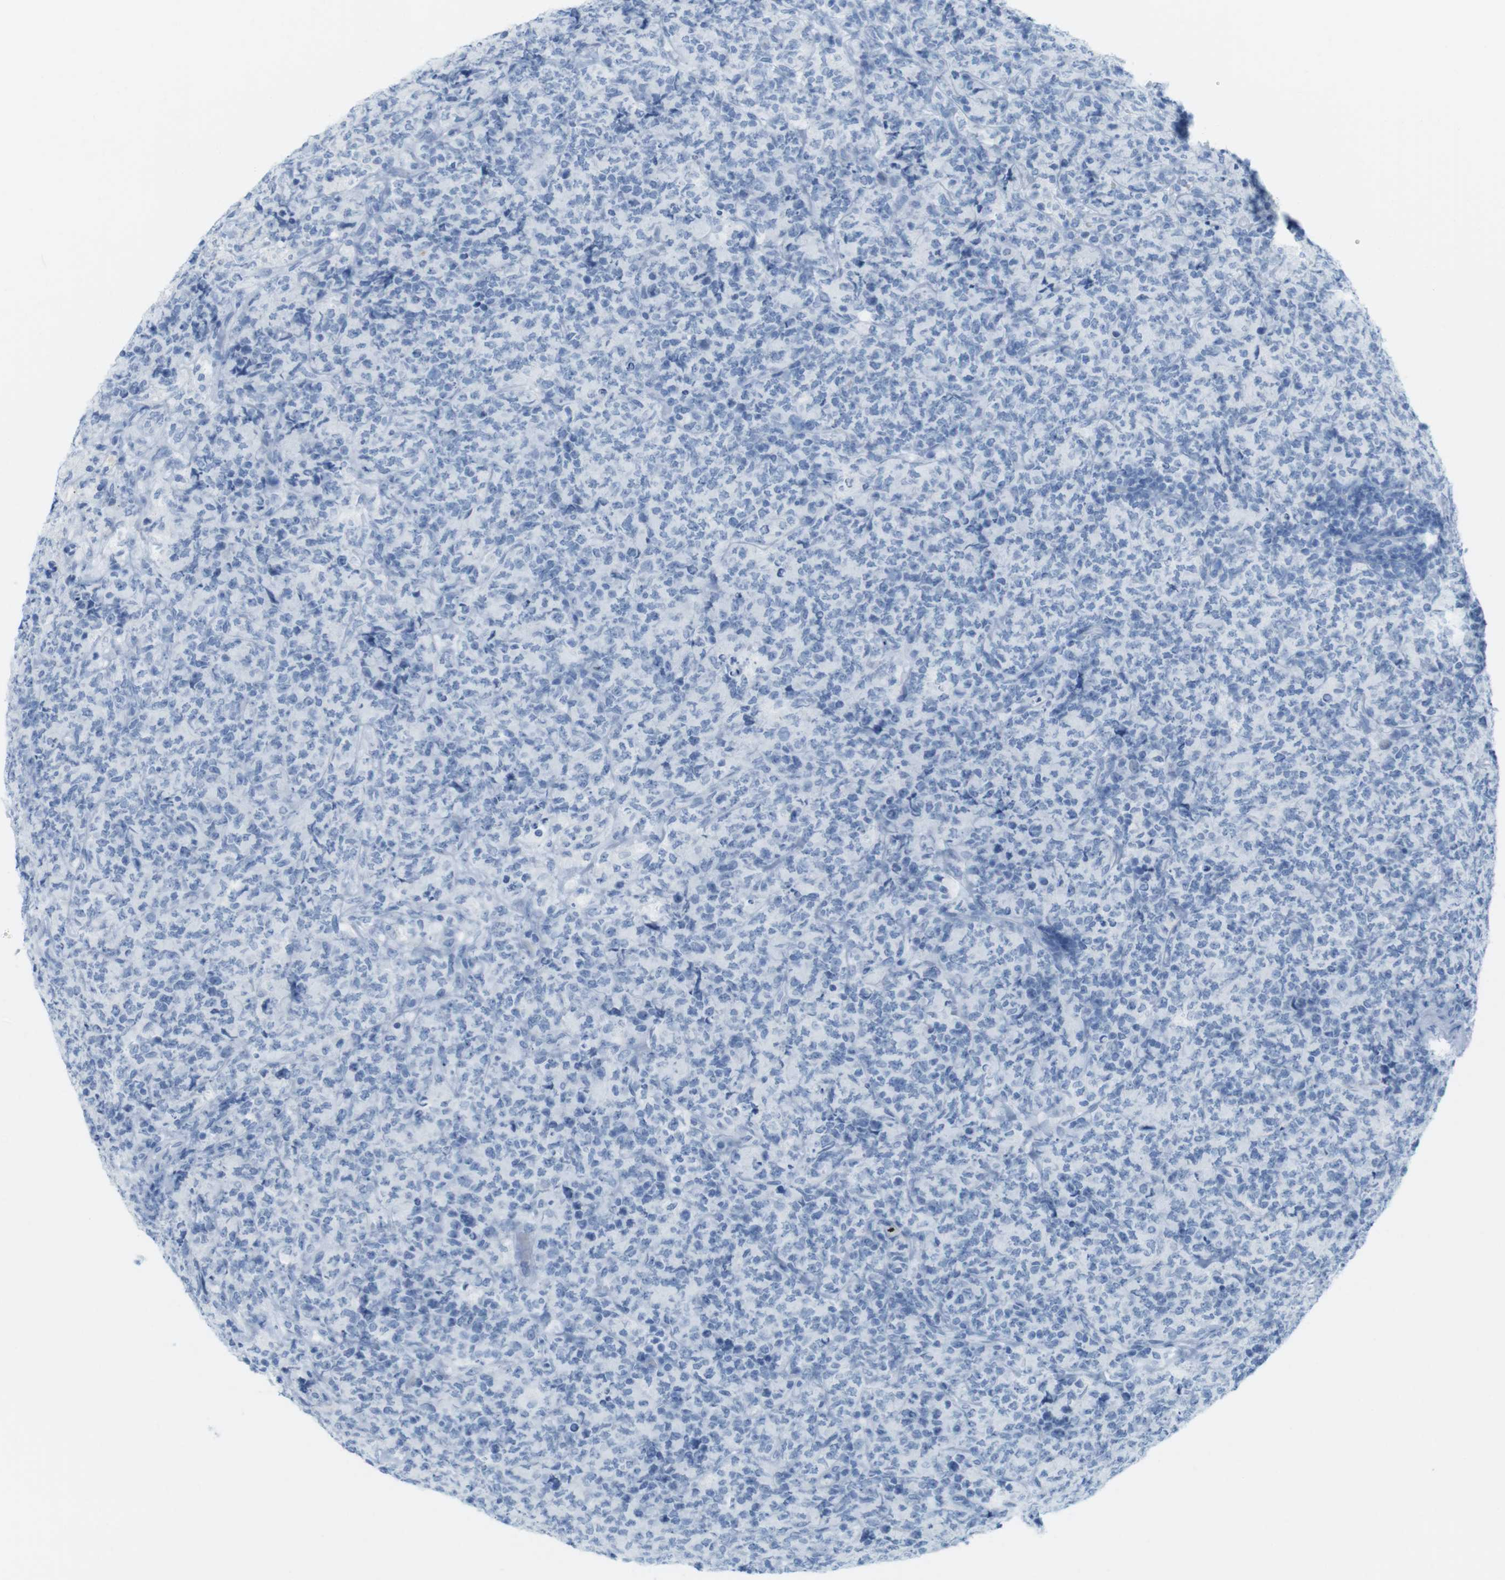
{"staining": {"intensity": "negative", "quantity": "none", "location": "none"}, "tissue": "lymphoma", "cell_type": "Tumor cells", "image_type": "cancer", "snomed": [{"axis": "morphology", "description": "Malignant lymphoma, non-Hodgkin's type, High grade"}, {"axis": "topography", "description": "Tonsil"}], "caption": "Photomicrograph shows no protein staining in tumor cells of lymphoma tissue.", "gene": "TNNT2", "patient": {"sex": "female", "age": 36}}